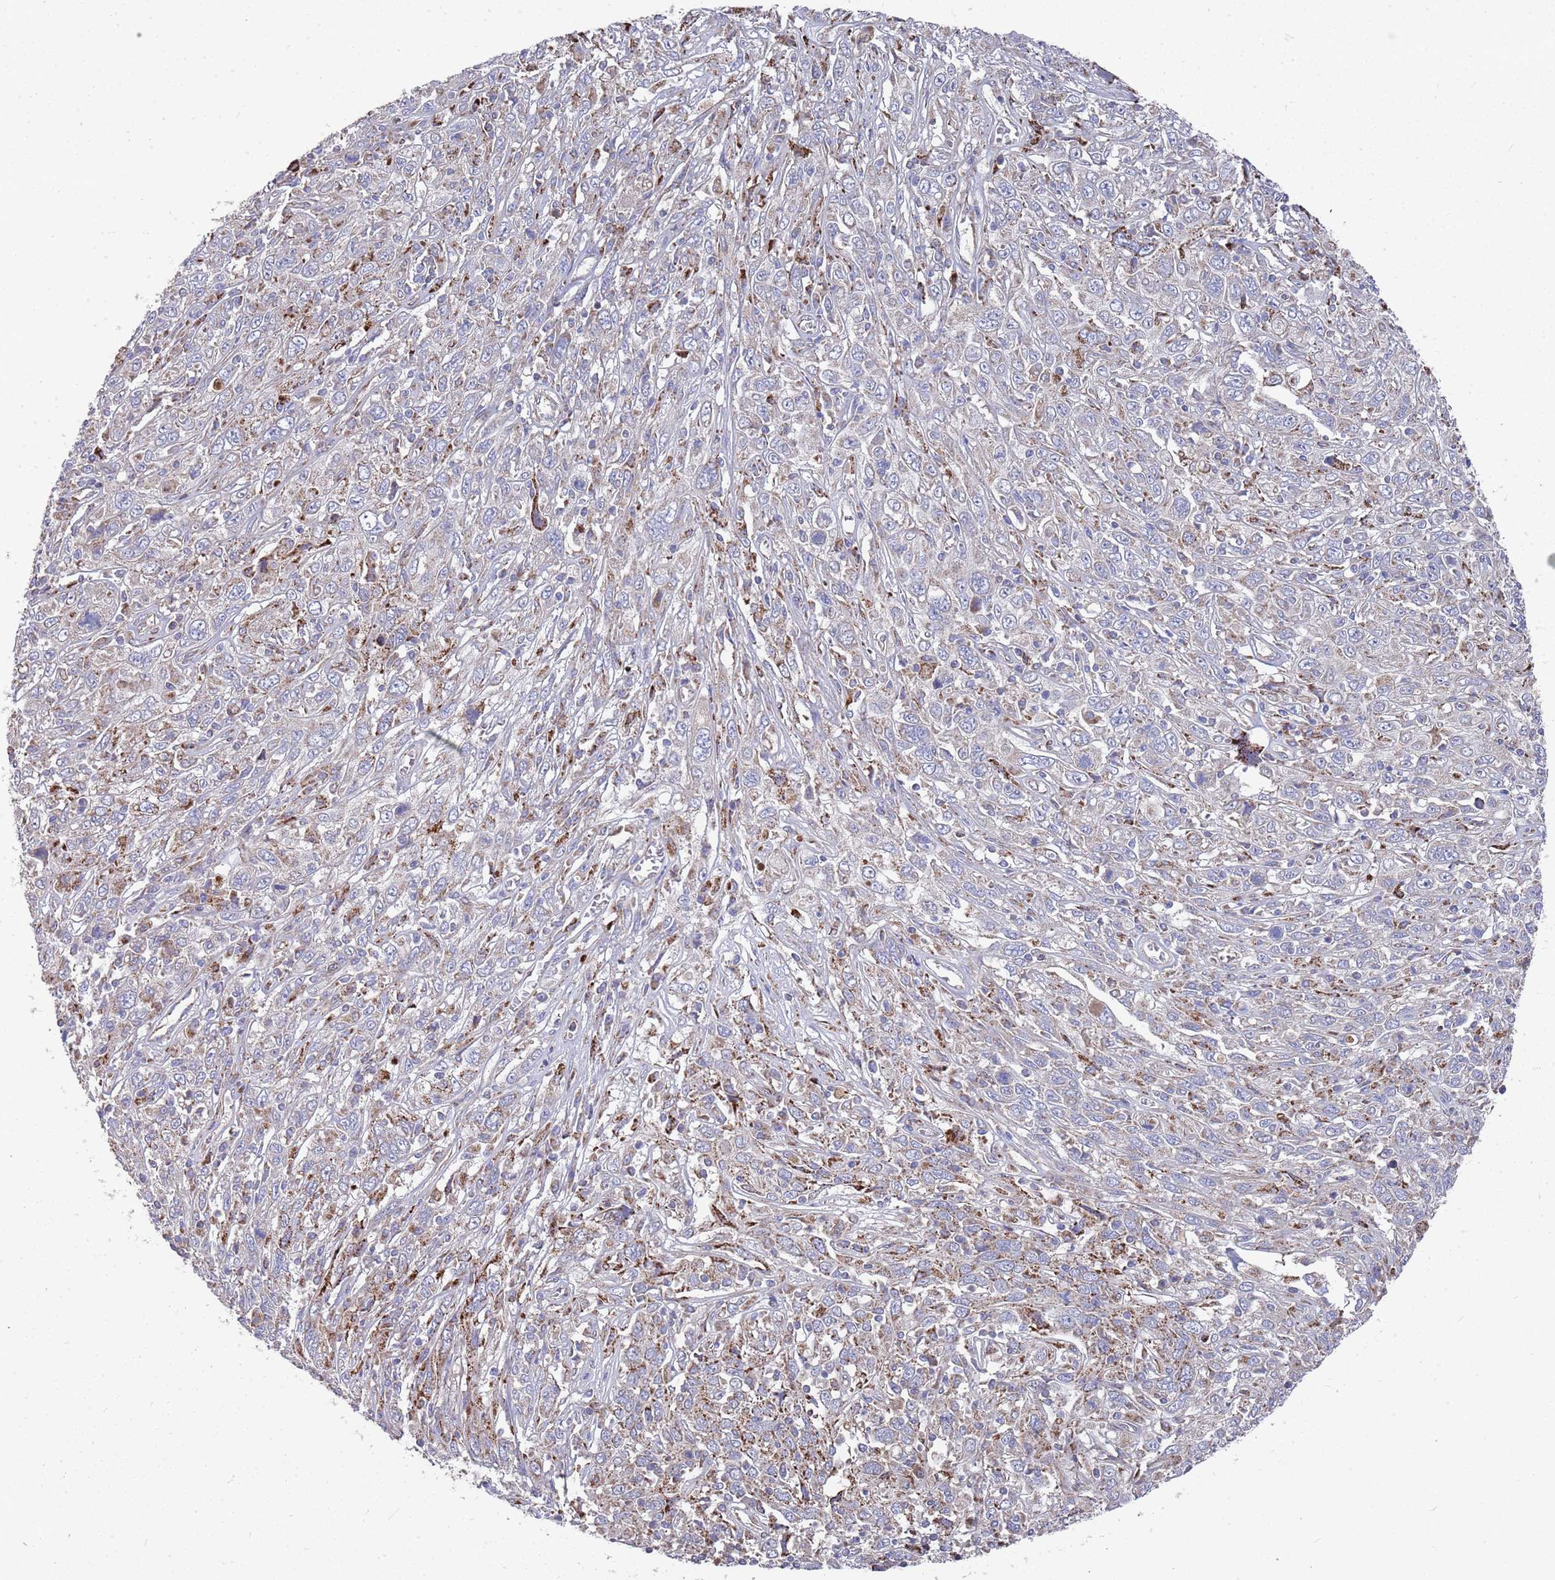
{"staining": {"intensity": "moderate", "quantity": "<25%", "location": "cytoplasmic/membranous"}, "tissue": "cervical cancer", "cell_type": "Tumor cells", "image_type": "cancer", "snomed": [{"axis": "morphology", "description": "Squamous cell carcinoma, NOS"}, {"axis": "topography", "description": "Cervix"}], "caption": "Tumor cells show low levels of moderate cytoplasmic/membranous positivity in approximately <25% of cells in cervical cancer. (IHC, brightfield microscopy, high magnification).", "gene": "WDFY3", "patient": {"sex": "female", "age": 46}}